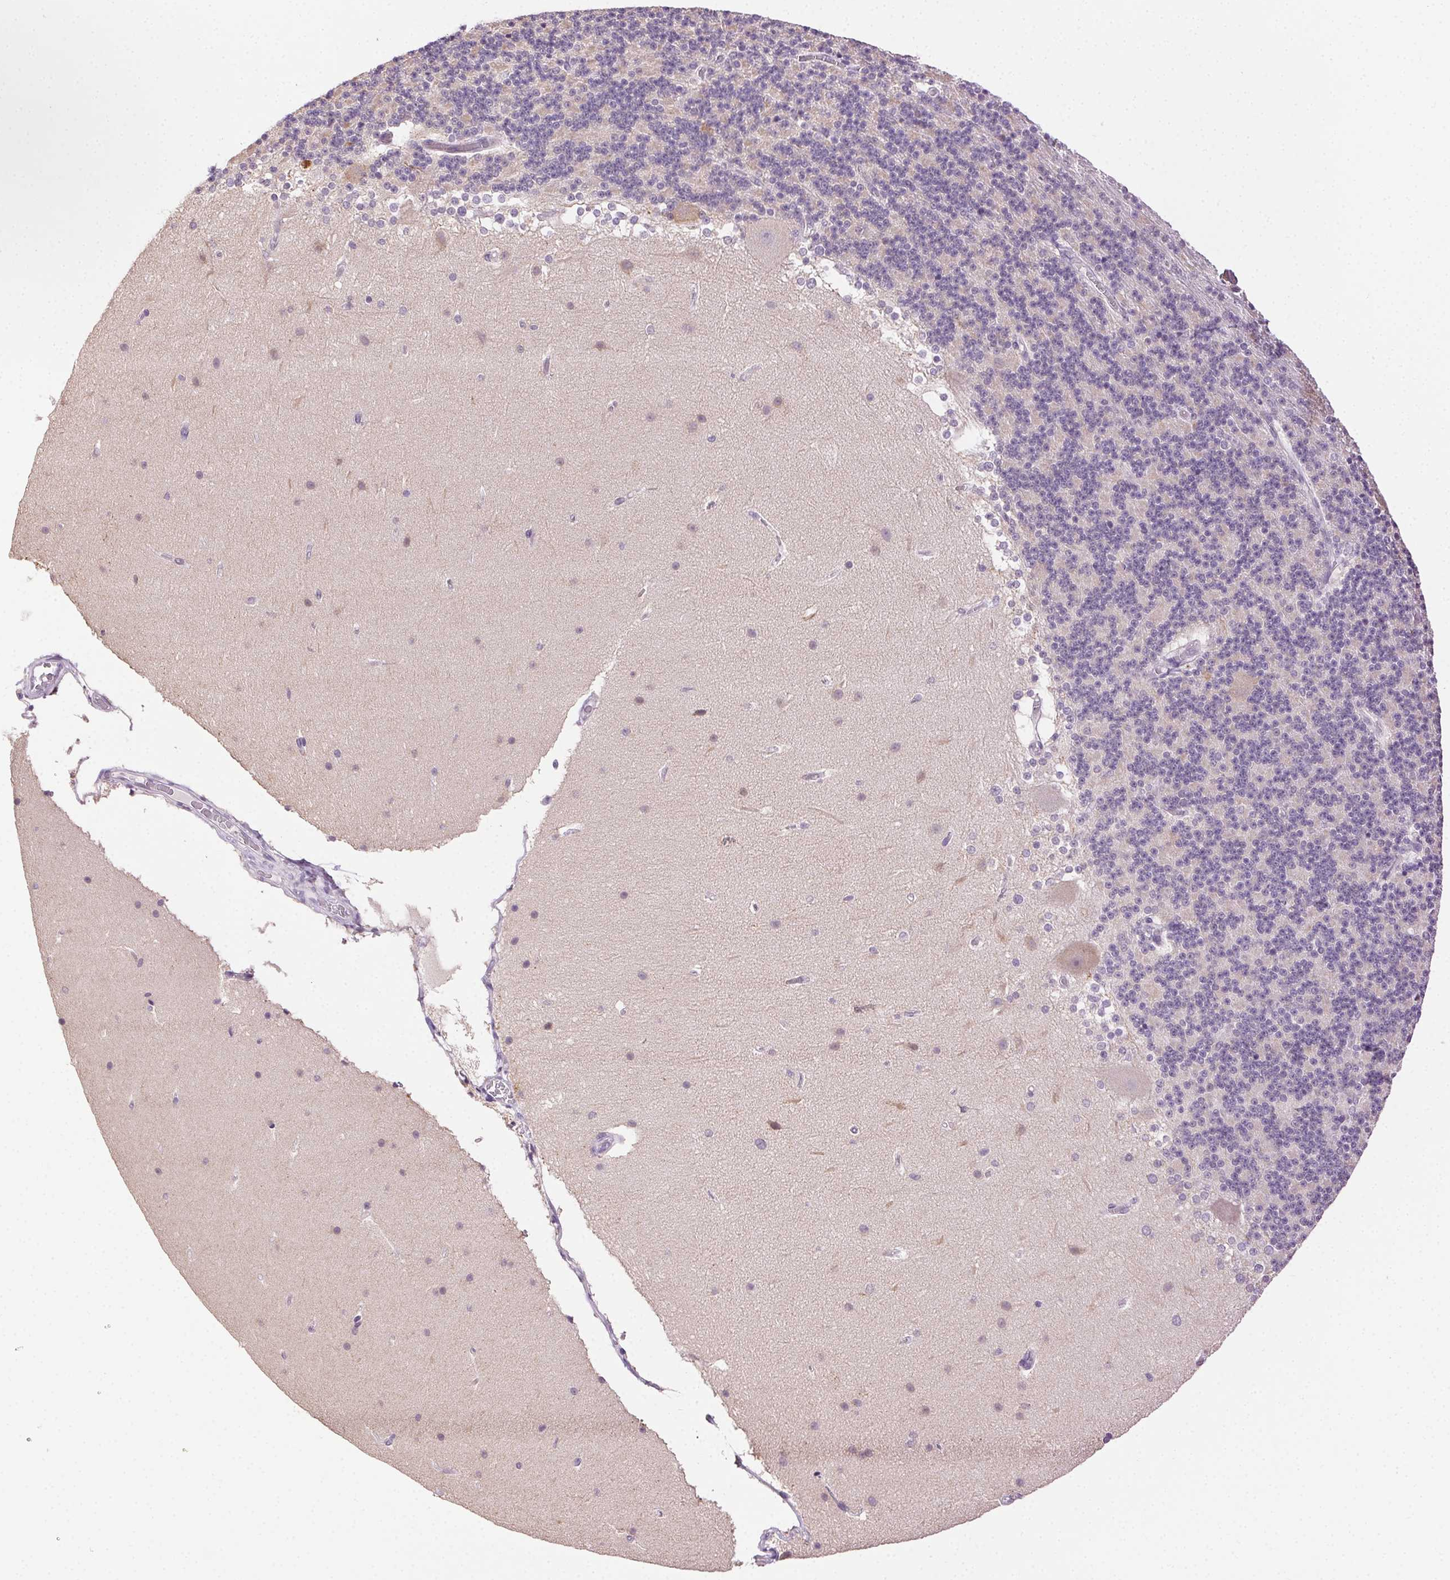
{"staining": {"intensity": "weak", "quantity": "<25%", "location": "cytoplasmic/membranous"}, "tissue": "cerebellum", "cell_type": "Cells in granular layer", "image_type": "normal", "snomed": [{"axis": "morphology", "description": "Normal tissue, NOS"}, {"axis": "topography", "description": "Cerebellum"}], "caption": "The immunohistochemistry histopathology image has no significant positivity in cells in granular layer of cerebellum. The staining was performed using DAB (3,3'-diaminobenzidine) to visualize the protein expression in brown, while the nuclei were stained in blue with hematoxylin (Magnification: 20x).", "gene": "CLDN10", "patient": {"sex": "female", "age": 19}}